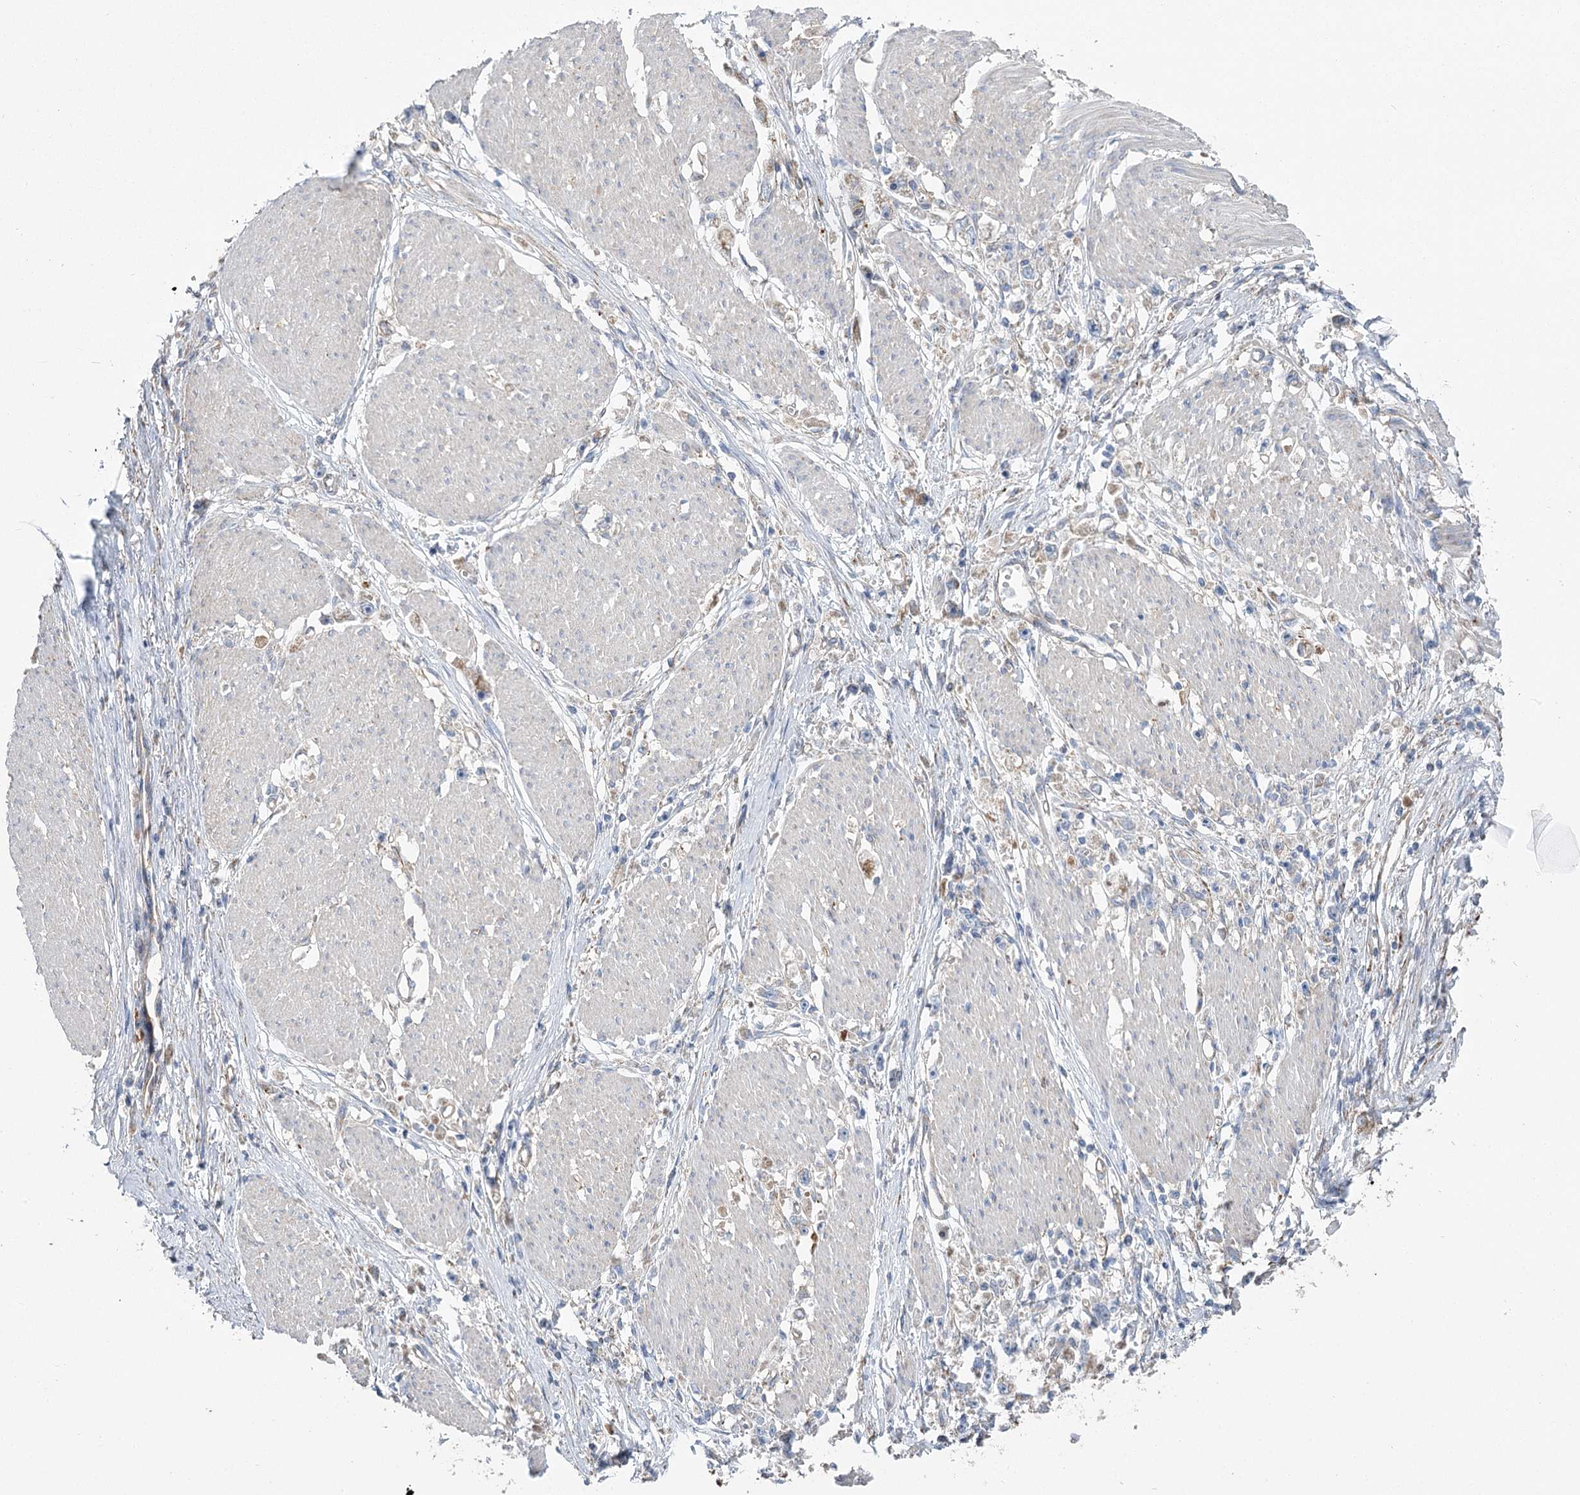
{"staining": {"intensity": "negative", "quantity": "none", "location": "none"}, "tissue": "stomach cancer", "cell_type": "Tumor cells", "image_type": "cancer", "snomed": [{"axis": "morphology", "description": "Adenocarcinoma, NOS"}, {"axis": "topography", "description": "Stomach"}], "caption": "This histopathology image is of adenocarcinoma (stomach) stained with immunohistochemistry to label a protein in brown with the nuclei are counter-stained blue. There is no staining in tumor cells. The staining was performed using DAB to visualize the protein expression in brown, while the nuclei were stained in blue with hematoxylin (Magnification: 20x).", "gene": "RMDN2", "patient": {"sex": "female", "age": 59}}